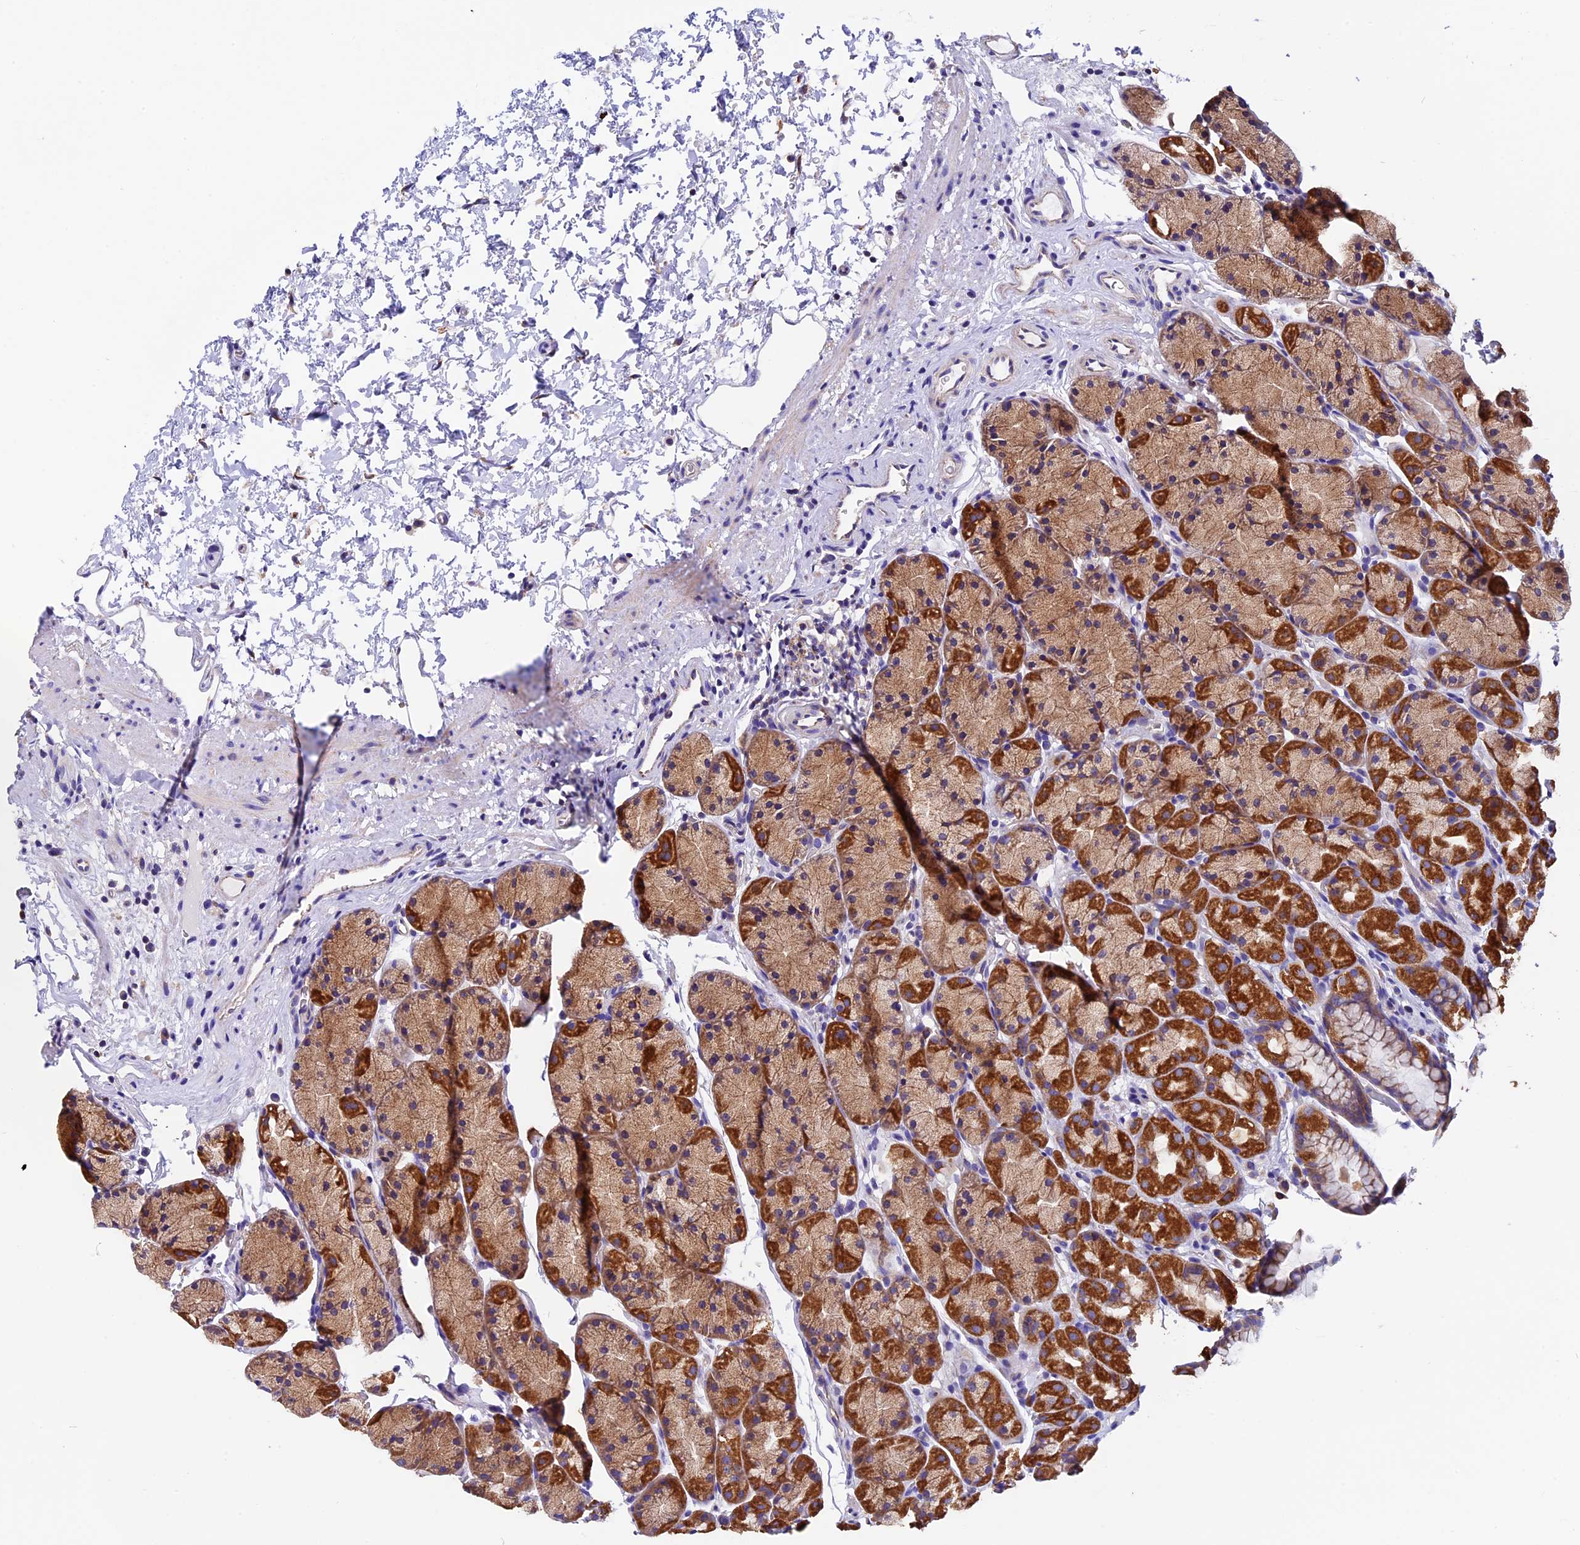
{"staining": {"intensity": "strong", "quantity": "25%-75%", "location": "cytoplasmic/membranous"}, "tissue": "stomach", "cell_type": "Glandular cells", "image_type": "normal", "snomed": [{"axis": "morphology", "description": "Normal tissue, NOS"}, {"axis": "topography", "description": "Stomach, upper"}, {"axis": "topography", "description": "Stomach"}], "caption": "Immunohistochemistry (DAB (3,3'-diaminobenzidine)) staining of normal human stomach shows strong cytoplasmic/membranous protein positivity in about 25%-75% of glandular cells. (Brightfield microscopy of DAB IHC at high magnification).", "gene": "COMTD1", "patient": {"sex": "male", "age": 47}}